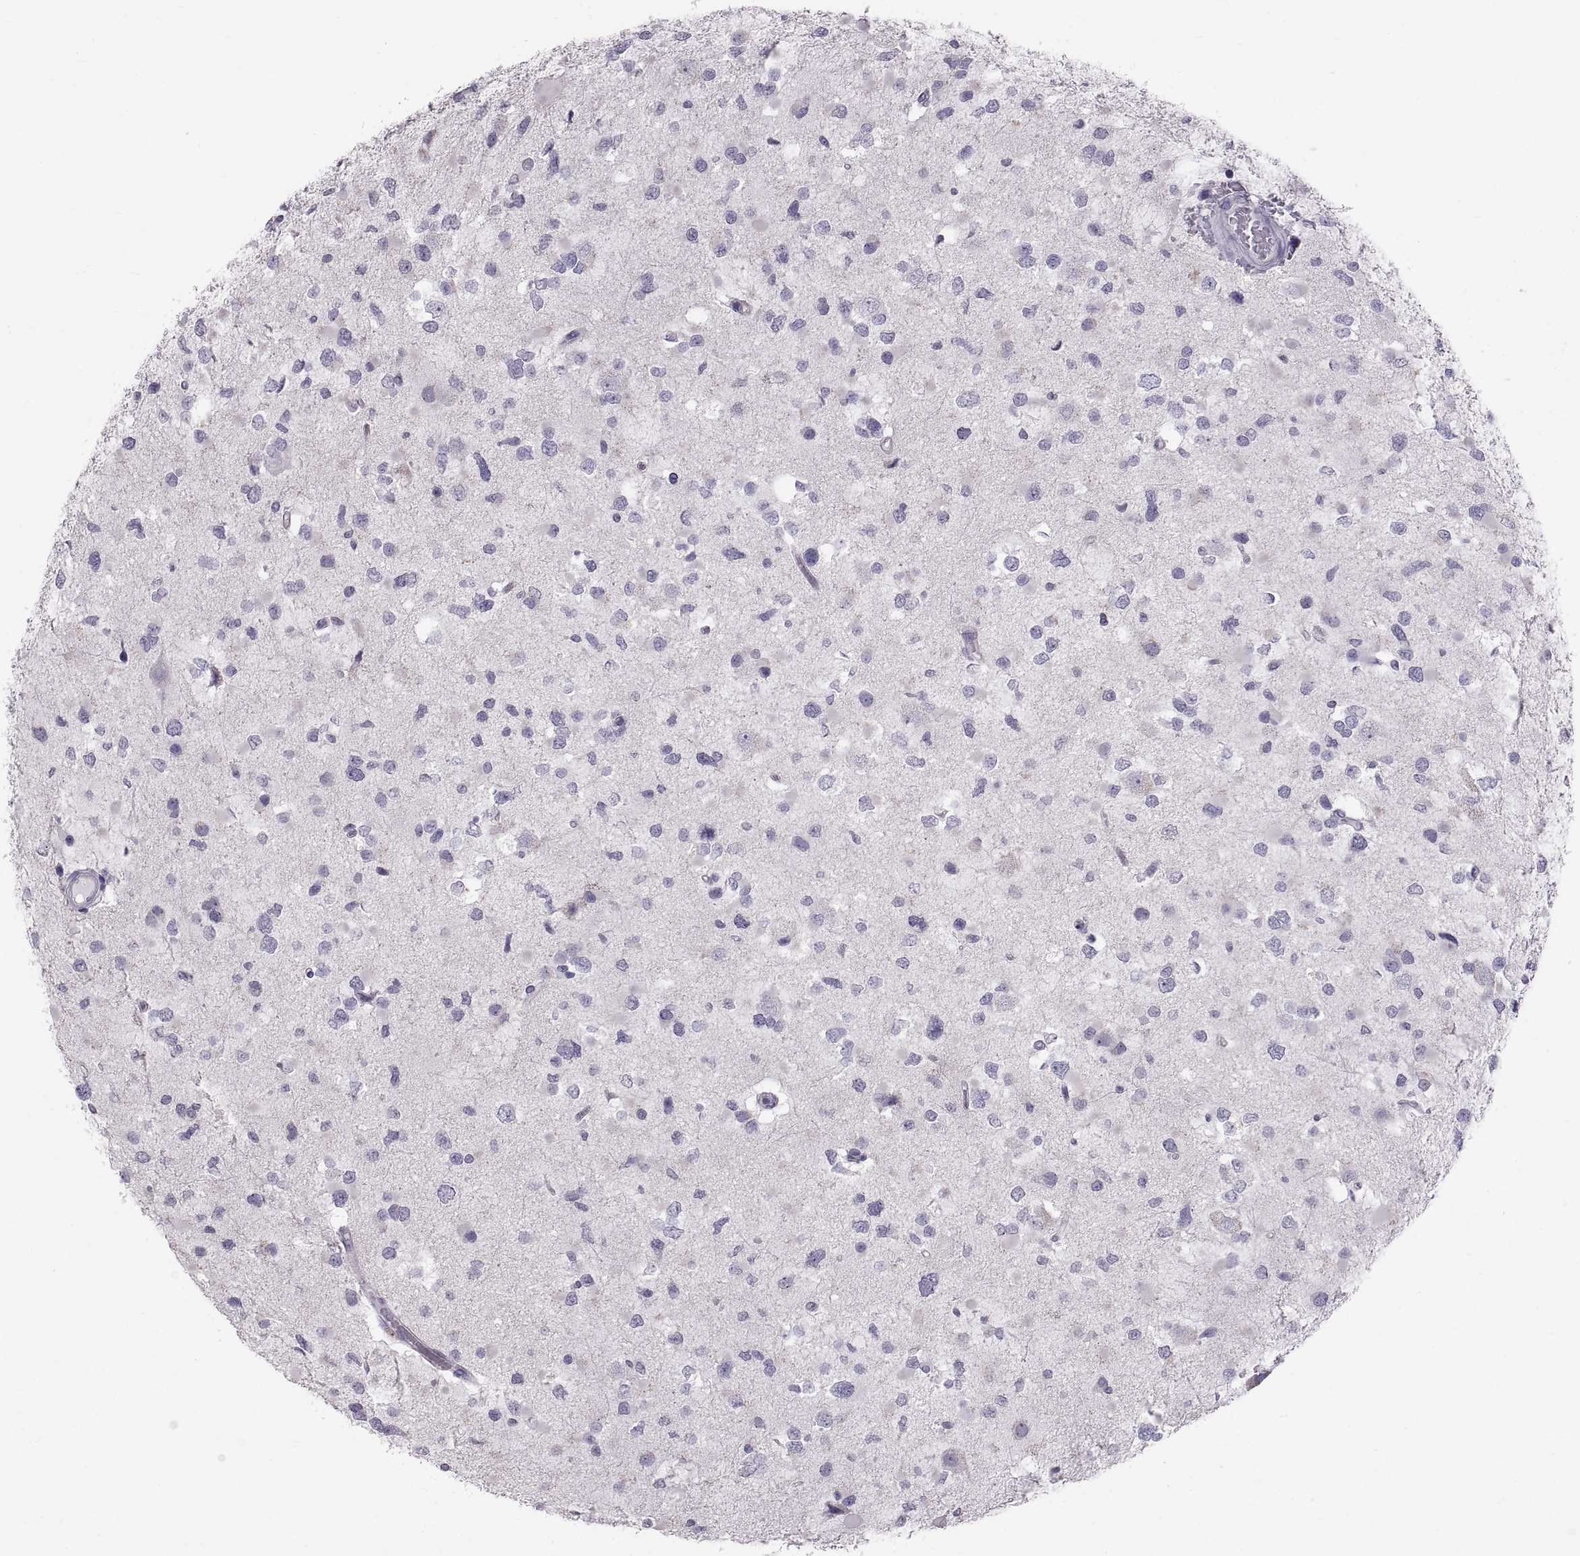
{"staining": {"intensity": "negative", "quantity": "none", "location": "none"}, "tissue": "glioma", "cell_type": "Tumor cells", "image_type": "cancer", "snomed": [{"axis": "morphology", "description": "Glioma, malignant, Low grade"}, {"axis": "topography", "description": "Brain"}], "caption": "This is an immunohistochemistry micrograph of human malignant low-grade glioma. There is no expression in tumor cells.", "gene": "WBP2NL", "patient": {"sex": "female", "age": 32}}